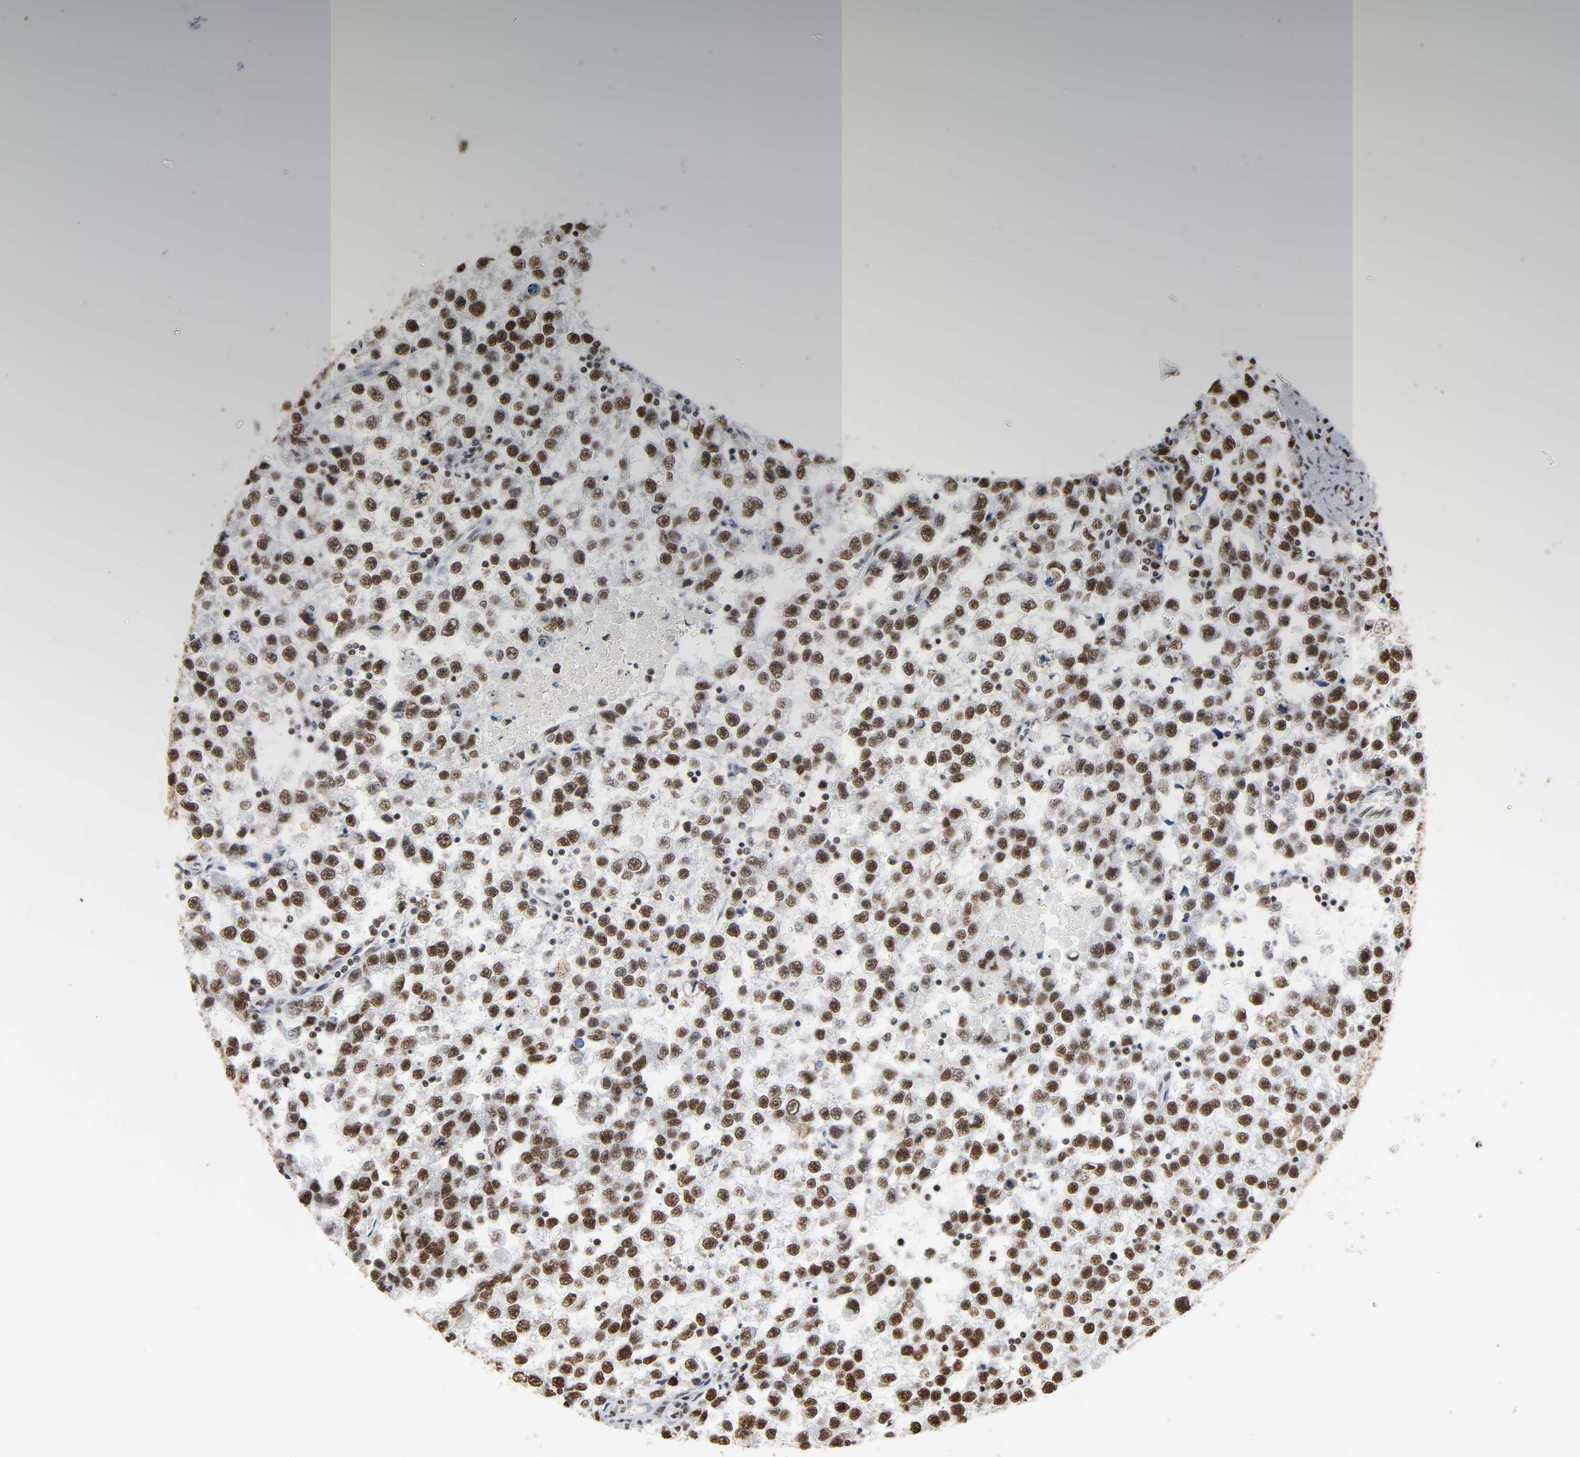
{"staining": {"intensity": "strong", "quantity": ">75%", "location": "nuclear"}, "tissue": "testis cancer", "cell_type": "Tumor cells", "image_type": "cancer", "snomed": [{"axis": "morphology", "description": "Seminoma, NOS"}, {"axis": "topography", "description": "Testis"}], "caption": "Protein staining by immunohistochemistry (IHC) demonstrates strong nuclear staining in approximately >75% of tumor cells in testis seminoma.", "gene": "HNRNPC", "patient": {"sex": "male", "age": 33}}